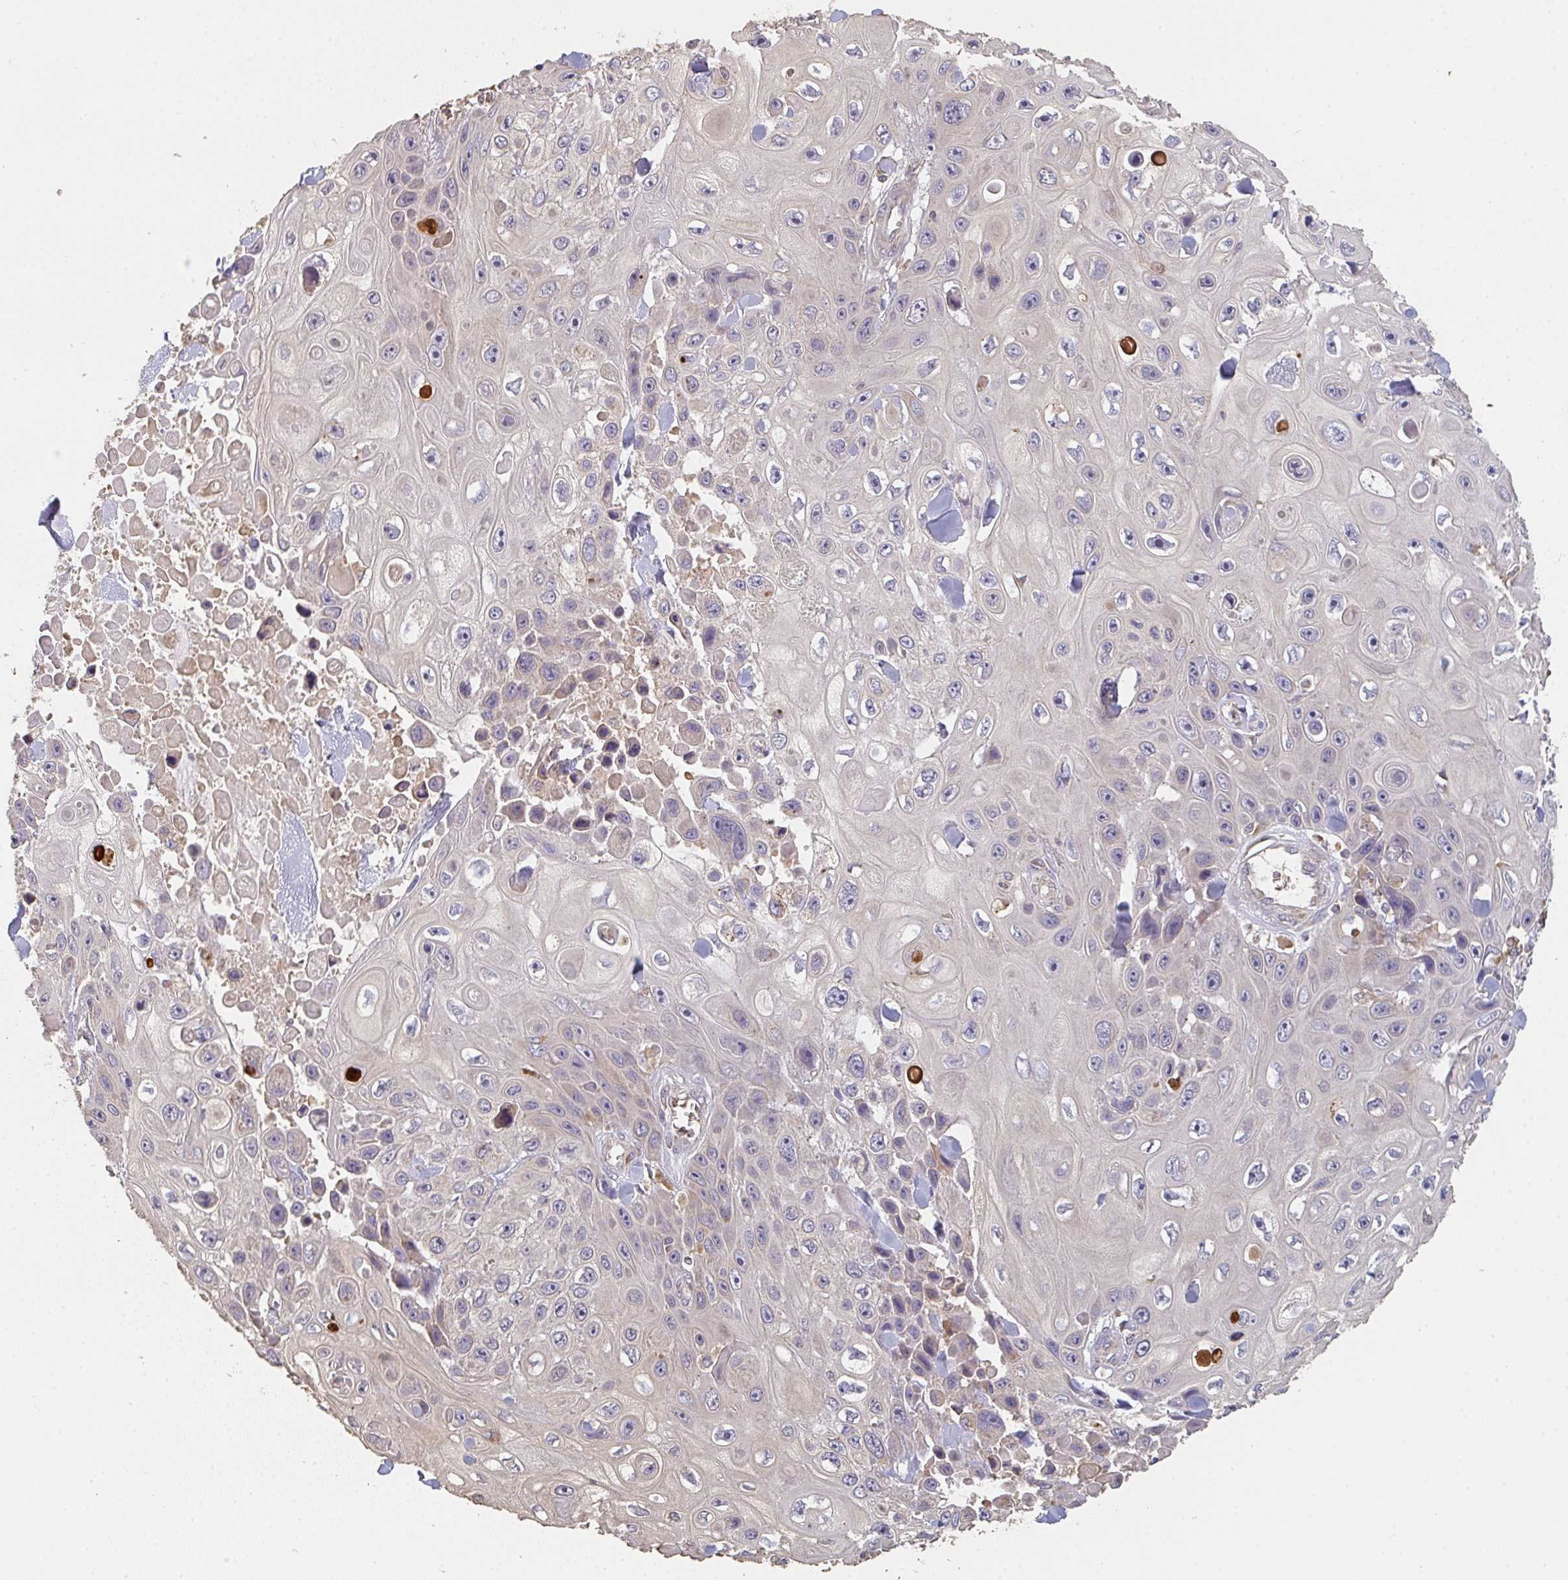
{"staining": {"intensity": "negative", "quantity": "none", "location": "none"}, "tissue": "skin cancer", "cell_type": "Tumor cells", "image_type": "cancer", "snomed": [{"axis": "morphology", "description": "Squamous cell carcinoma, NOS"}, {"axis": "topography", "description": "Skin"}], "caption": "This is a image of IHC staining of skin cancer (squamous cell carcinoma), which shows no staining in tumor cells.", "gene": "POLG", "patient": {"sex": "male", "age": 82}}